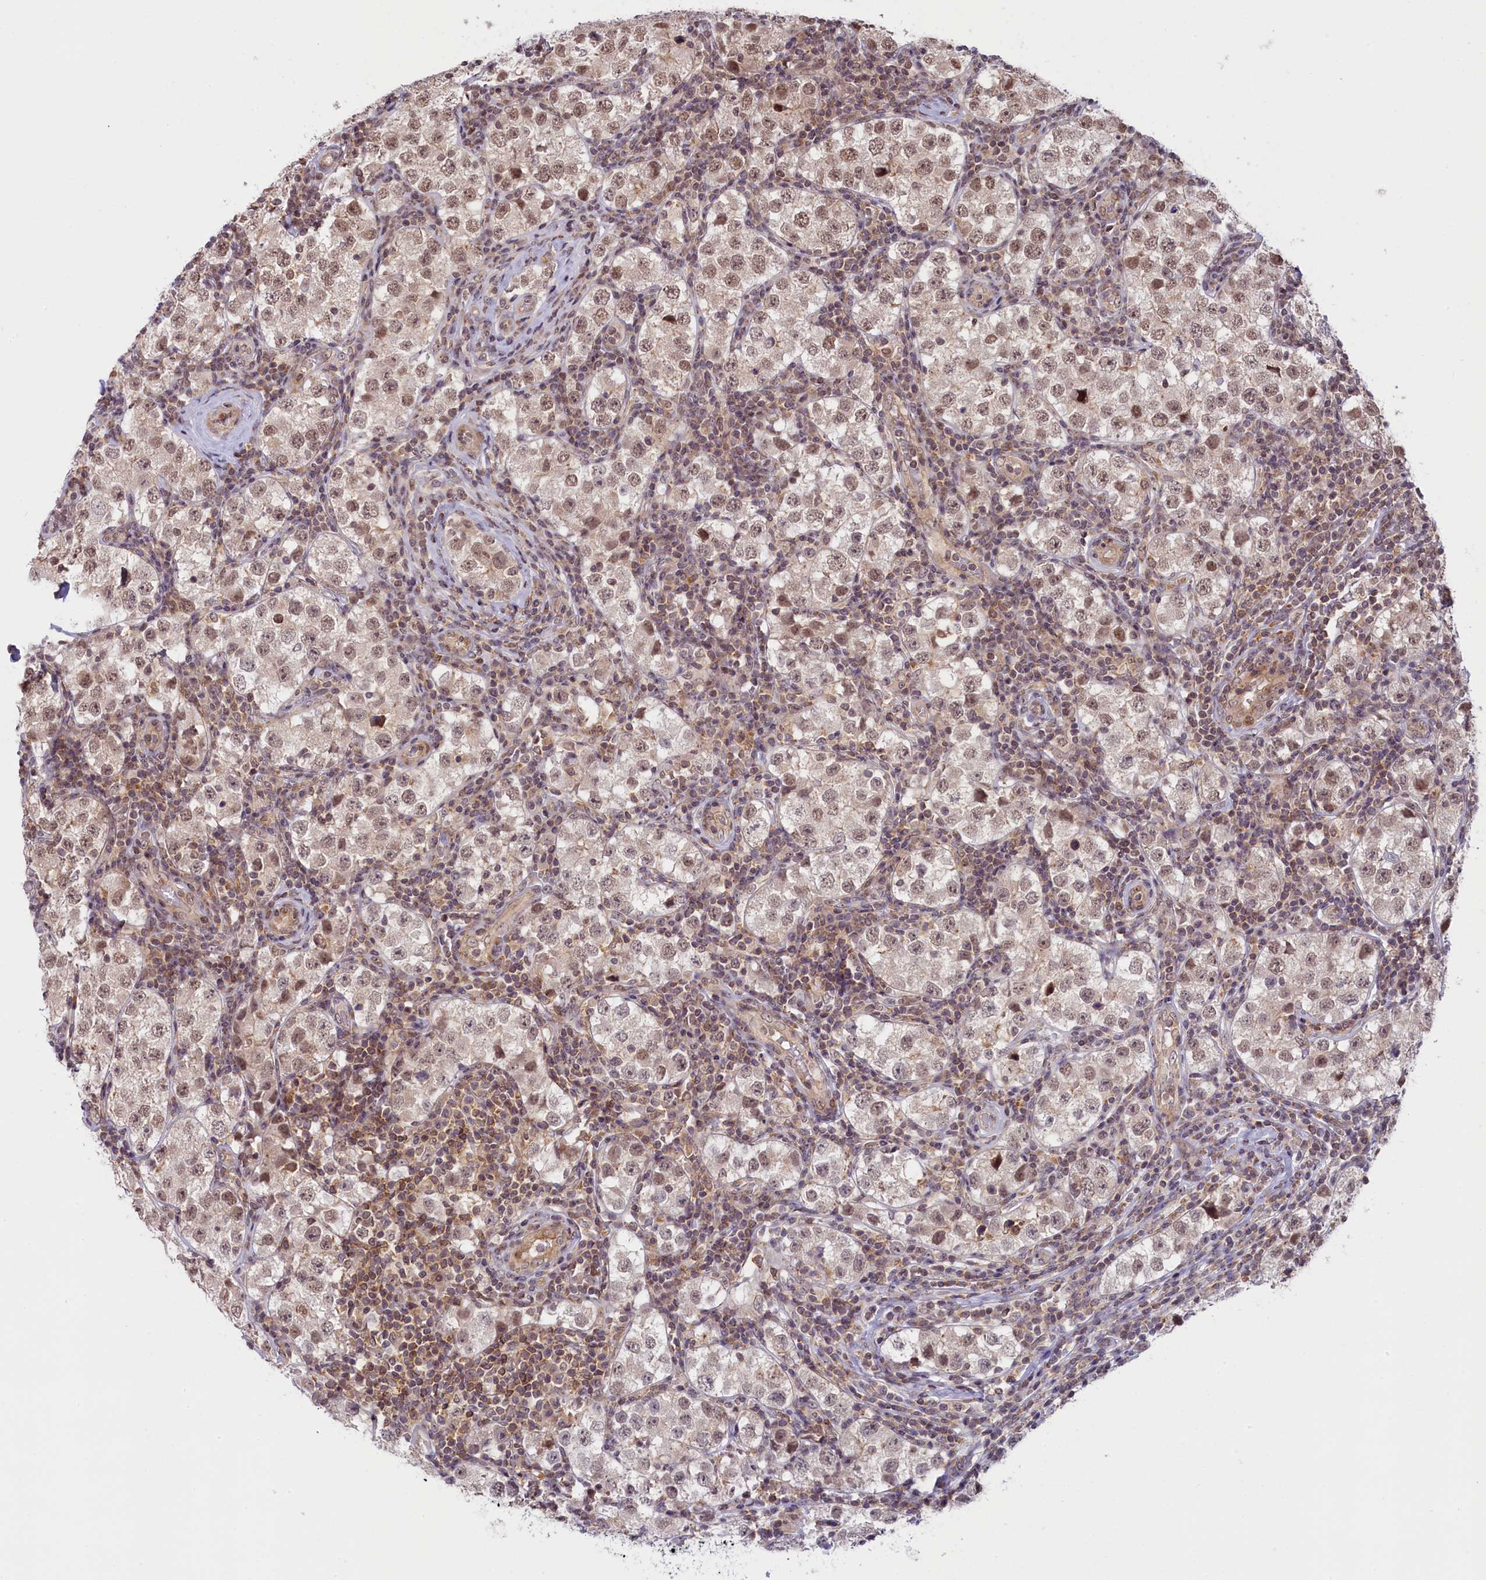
{"staining": {"intensity": "moderate", "quantity": ">75%", "location": "nuclear"}, "tissue": "testis cancer", "cell_type": "Tumor cells", "image_type": "cancer", "snomed": [{"axis": "morphology", "description": "Seminoma, NOS"}, {"axis": "topography", "description": "Testis"}], "caption": "This image shows seminoma (testis) stained with immunohistochemistry to label a protein in brown. The nuclear of tumor cells show moderate positivity for the protein. Nuclei are counter-stained blue.", "gene": "FCHO1", "patient": {"sex": "male", "age": 34}}